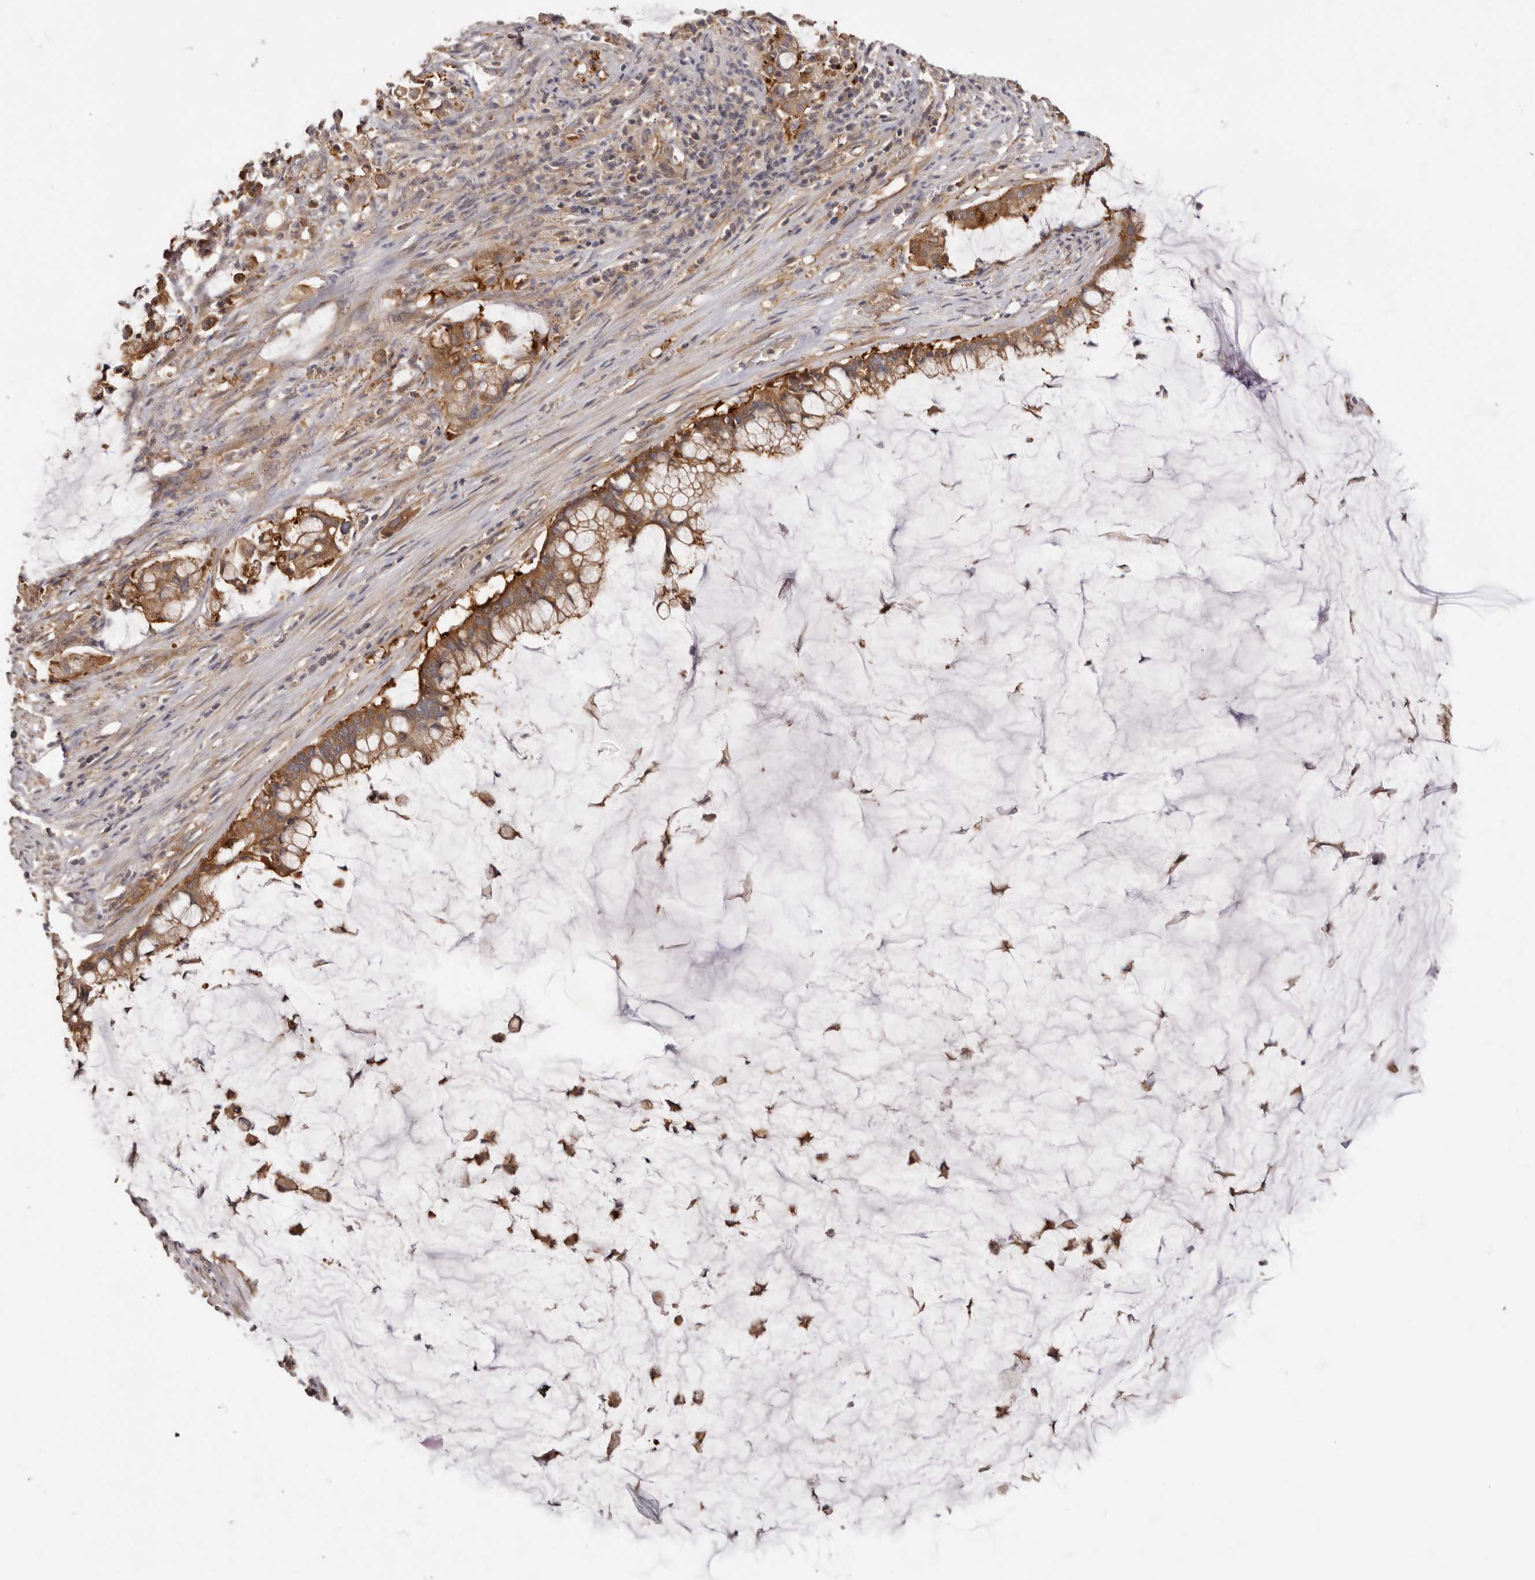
{"staining": {"intensity": "moderate", "quantity": "25%-75%", "location": "cytoplasmic/membranous"}, "tissue": "pancreatic cancer", "cell_type": "Tumor cells", "image_type": "cancer", "snomed": [{"axis": "morphology", "description": "Adenocarcinoma, NOS"}, {"axis": "topography", "description": "Pancreas"}], "caption": "Human pancreatic adenocarcinoma stained for a protein (brown) demonstrates moderate cytoplasmic/membranous positive positivity in approximately 25%-75% of tumor cells.", "gene": "EEF1E1", "patient": {"sex": "male", "age": 41}}